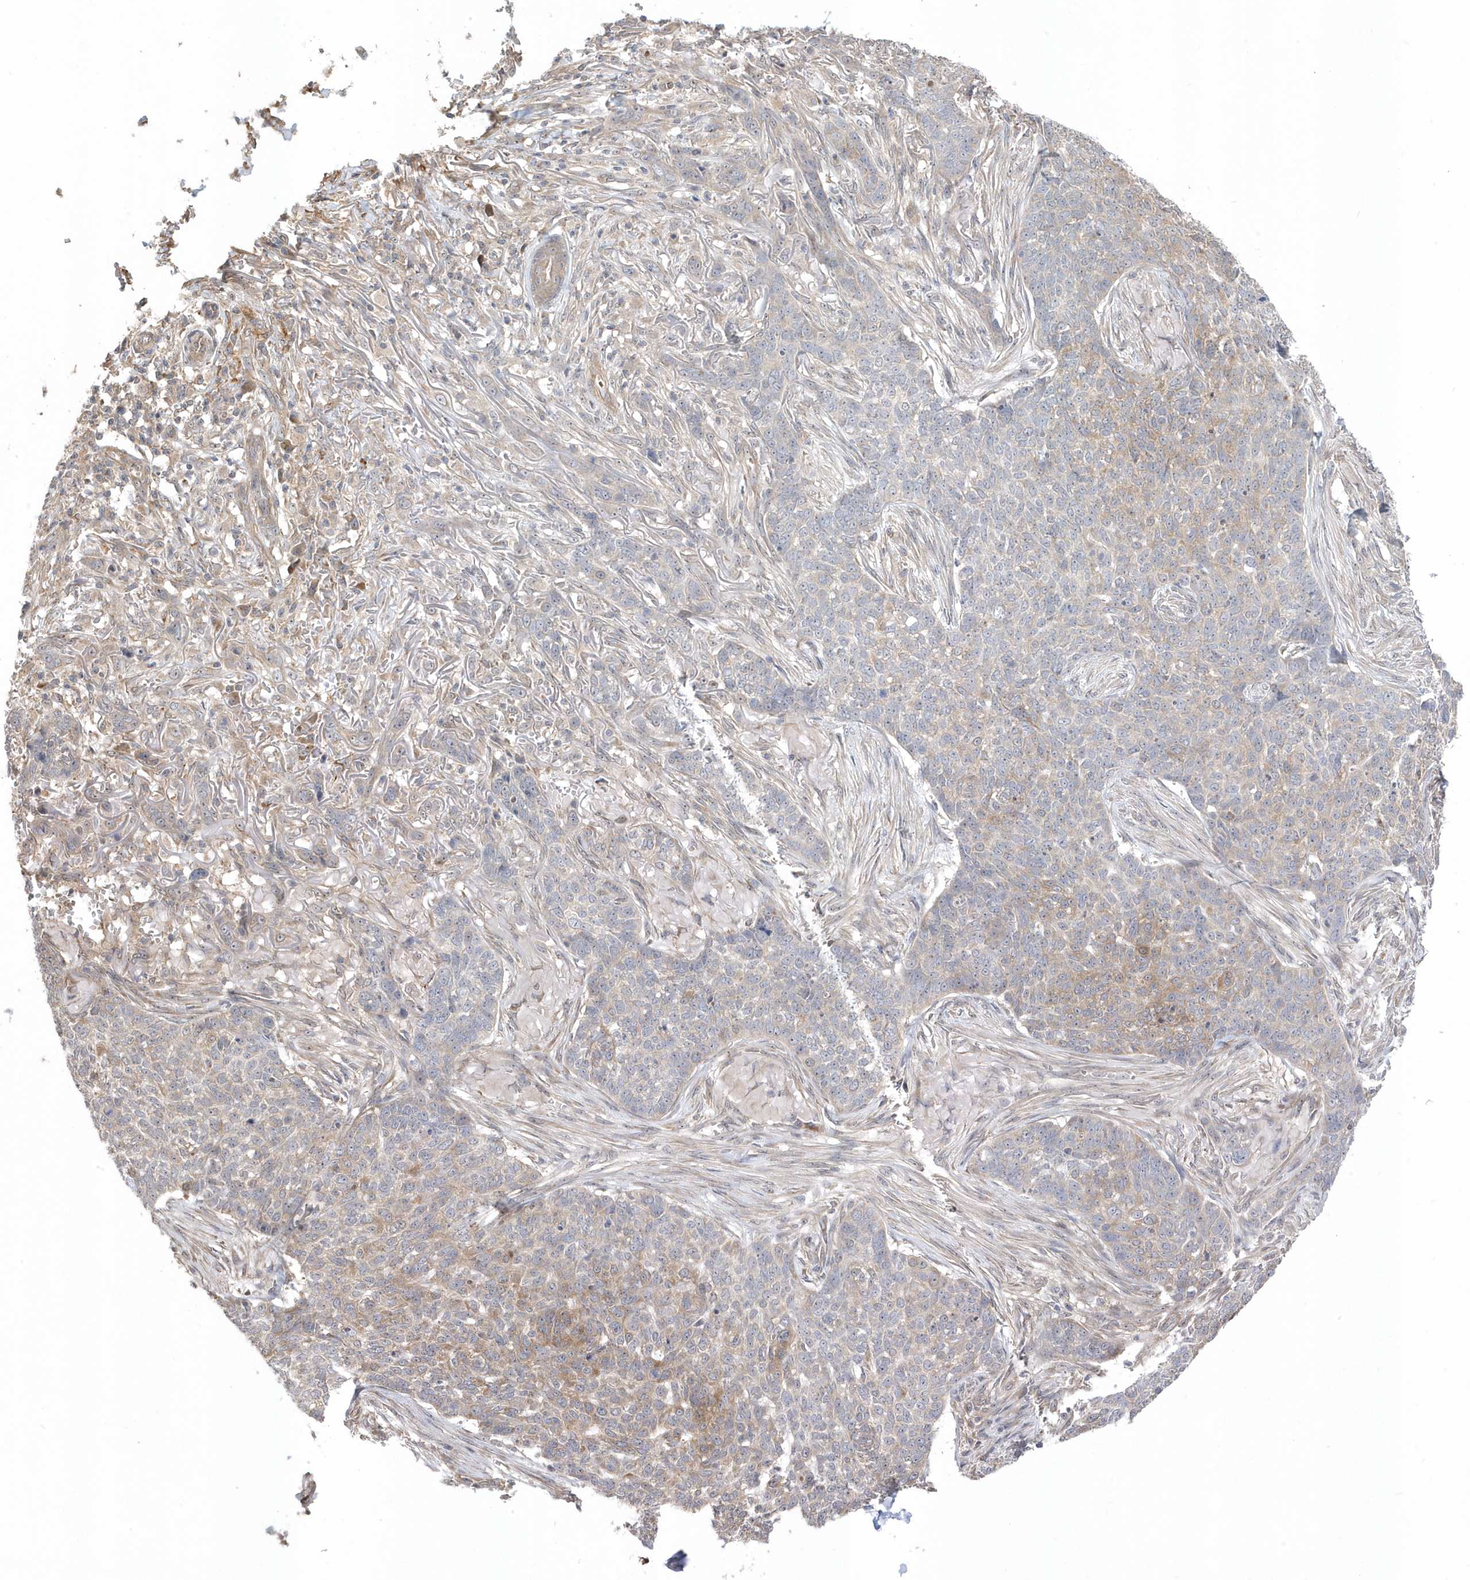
{"staining": {"intensity": "moderate", "quantity": "<25%", "location": "cytoplasmic/membranous"}, "tissue": "skin cancer", "cell_type": "Tumor cells", "image_type": "cancer", "snomed": [{"axis": "morphology", "description": "Basal cell carcinoma"}, {"axis": "topography", "description": "Skin"}], "caption": "Immunohistochemistry (IHC) (DAB (3,3'-diaminobenzidine)) staining of human skin cancer (basal cell carcinoma) demonstrates moderate cytoplasmic/membranous protein staining in about <25% of tumor cells.", "gene": "GTPBP6", "patient": {"sex": "male", "age": 85}}